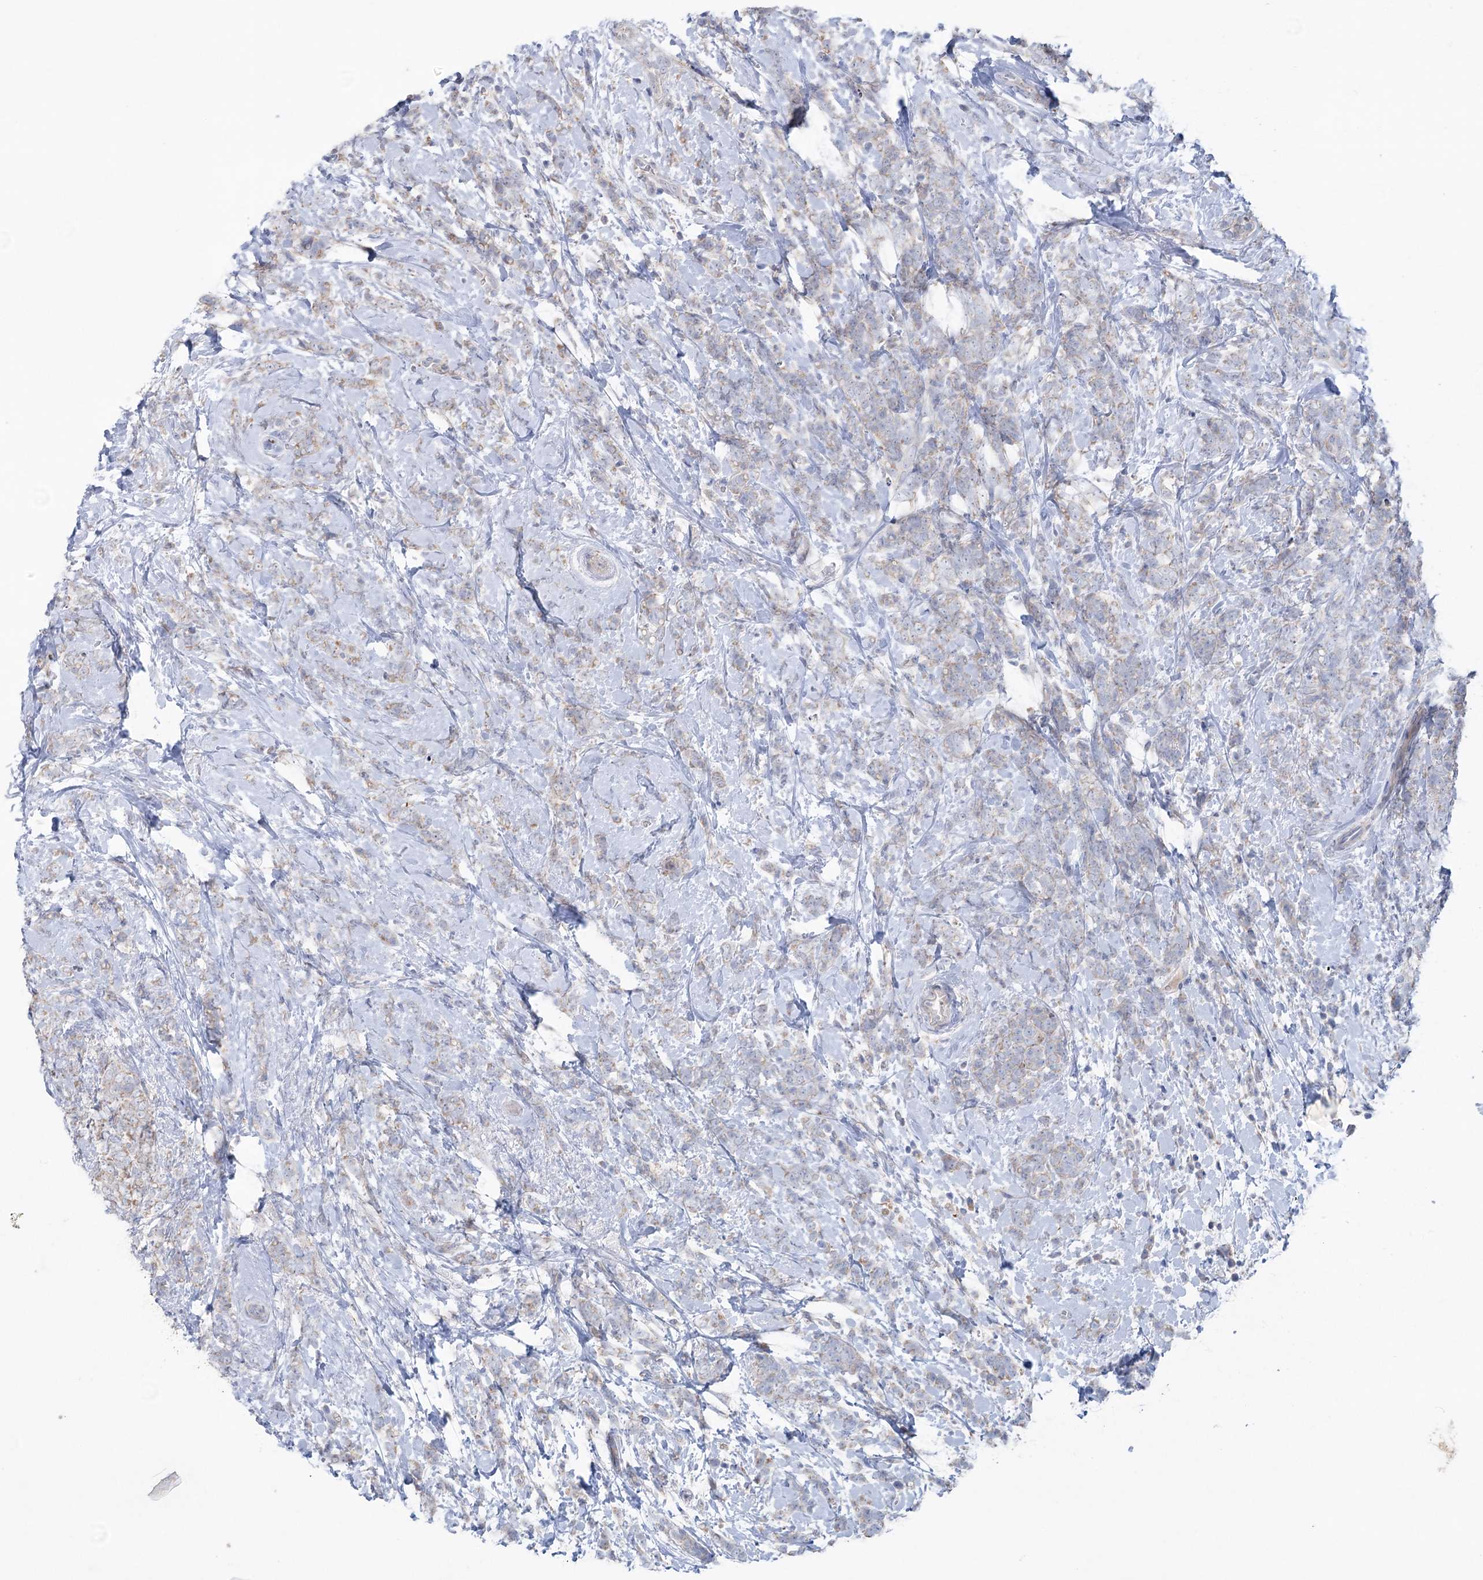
{"staining": {"intensity": "weak", "quantity": "<25%", "location": "cytoplasmic/membranous"}, "tissue": "breast cancer", "cell_type": "Tumor cells", "image_type": "cancer", "snomed": [{"axis": "morphology", "description": "Lobular carcinoma"}, {"axis": "topography", "description": "Breast"}], "caption": "Lobular carcinoma (breast) was stained to show a protein in brown. There is no significant positivity in tumor cells.", "gene": "MTCH2", "patient": {"sex": "female", "age": 58}}